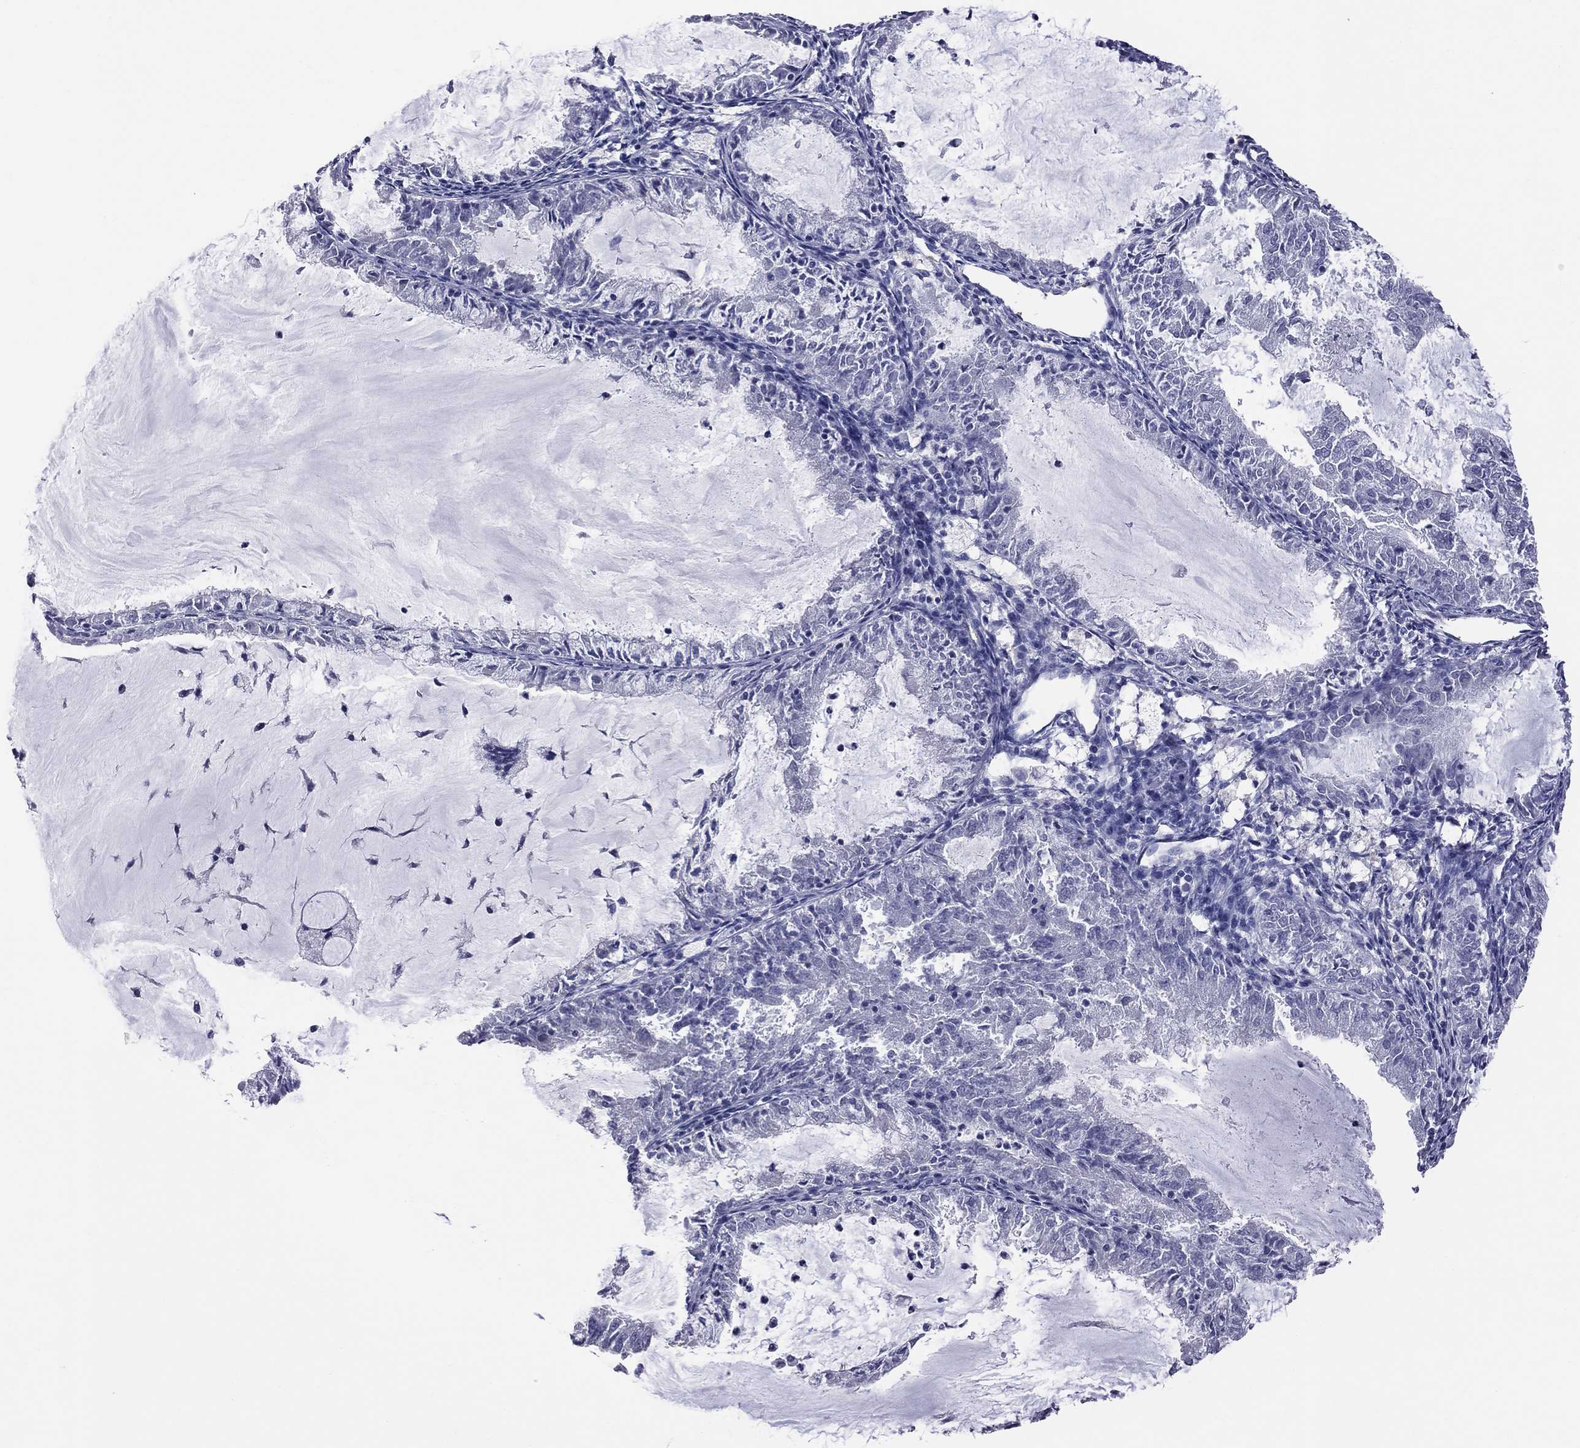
{"staining": {"intensity": "negative", "quantity": "none", "location": "none"}, "tissue": "endometrial cancer", "cell_type": "Tumor cells", "image_type": "cancer", "snomed": [{"axis": "morphology", "description": "Adenocarcinoma, NOS"}, {"axis": "topography", "description": "Endometrium"}], "caption": "Immunohistochemistry (IHC) histopathology image of neoplastic tissue: endometrial cancer stained with DAB displays no significant protein expression in tumor cells.", "gene": "HYLS1", "patient": {"sex": "female", "age": 57}}